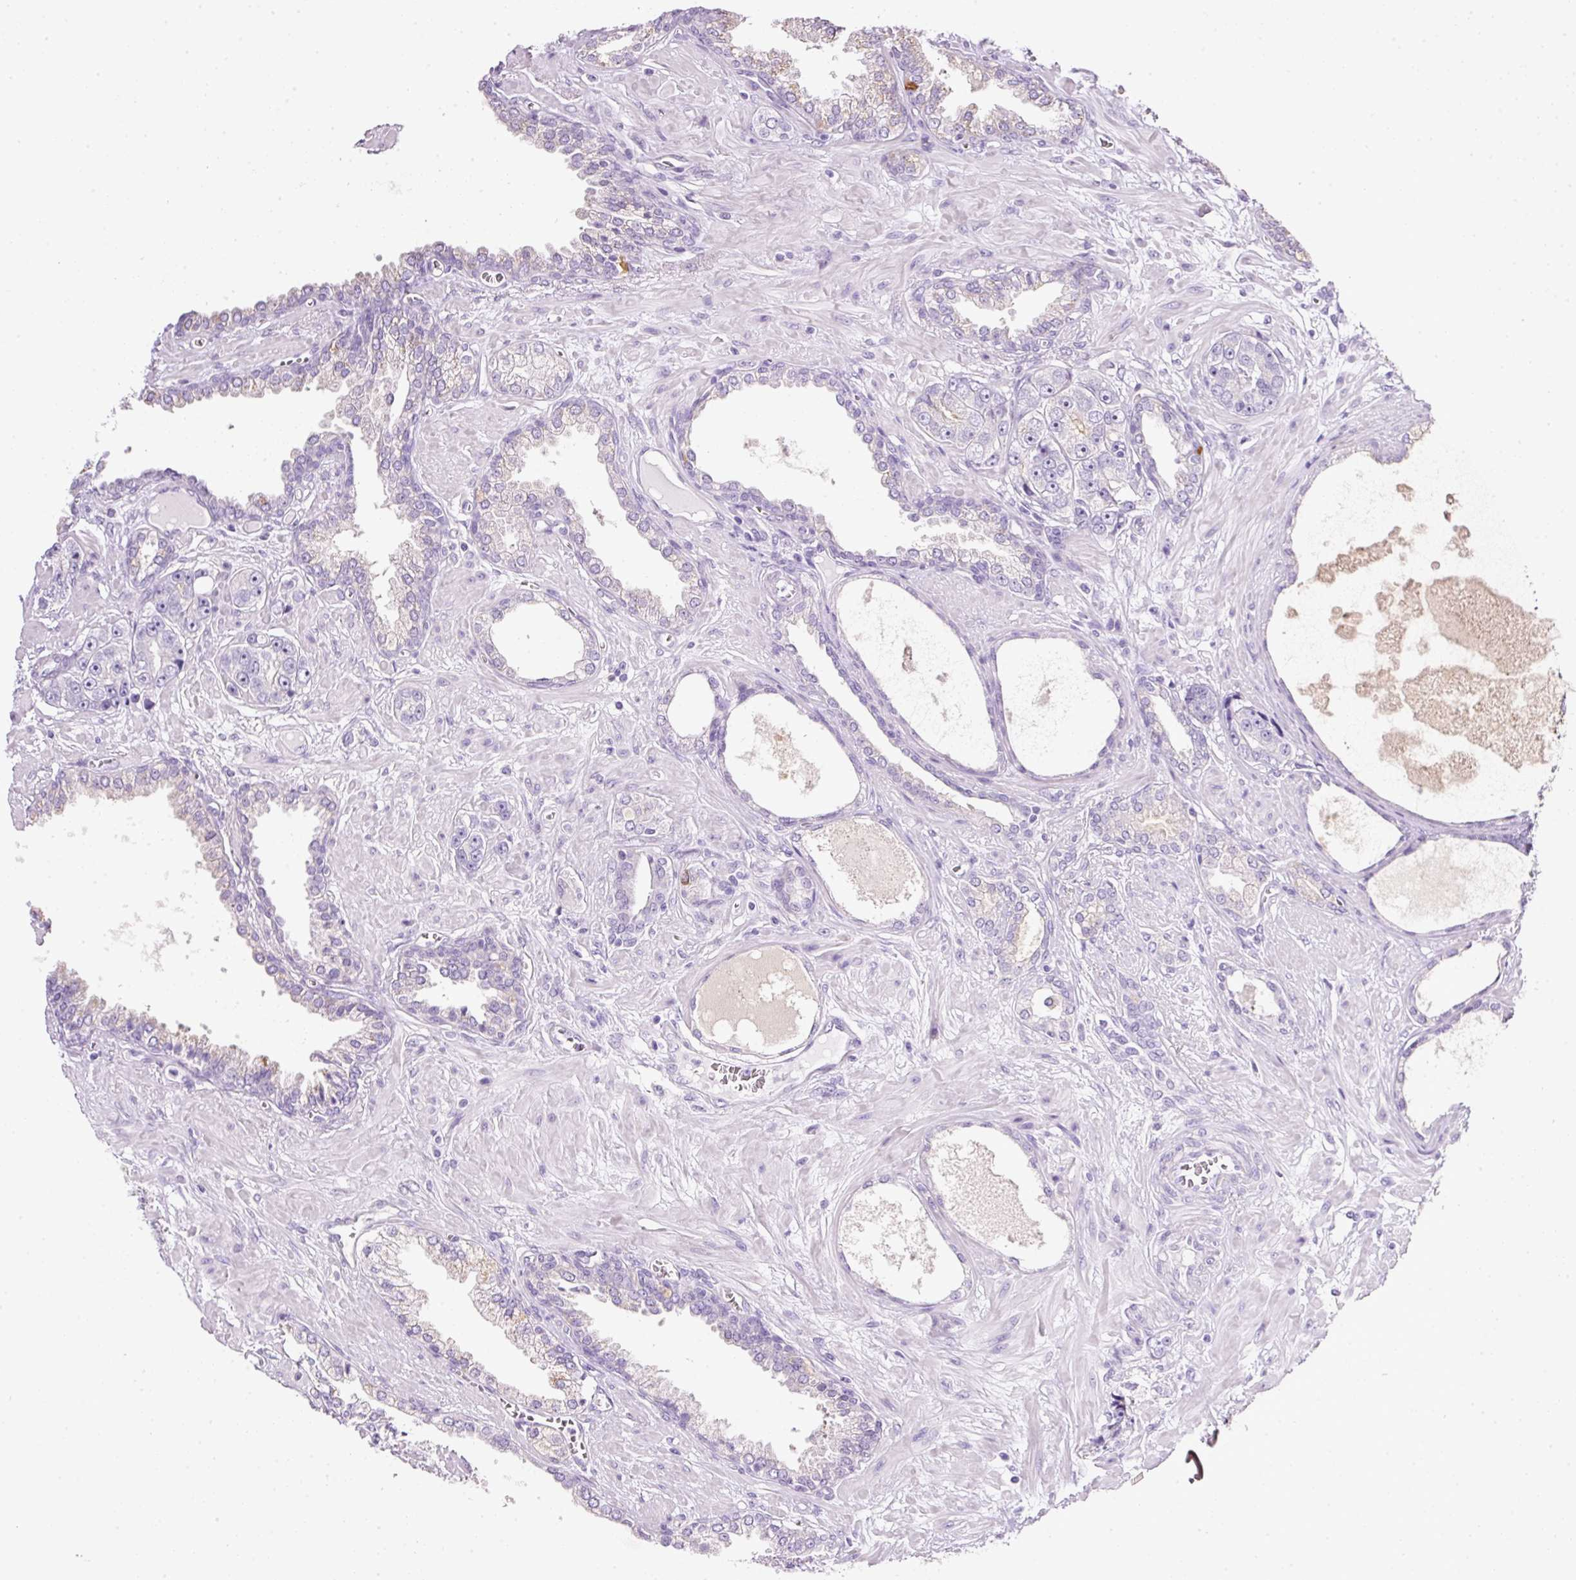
{"staining": {"intensity": "negative", "quantity": "none", "location": "none"}, "tissue": "prostate cancer", "cell_type": "Tumor cells", "image_type": "cancer", "snomed": [{"axis": "morphology", "description": "Adenocarcinoma, High grade"}, {"axis": "topography", "description": "Prostate"}], "caption": "This is an IHC micrograph of human prostate cancer (high-grade adenocarcinoma). There is no expression in tumor cells.", "gene": "BSND", "patient": {"sex": "male", "age": 71}}